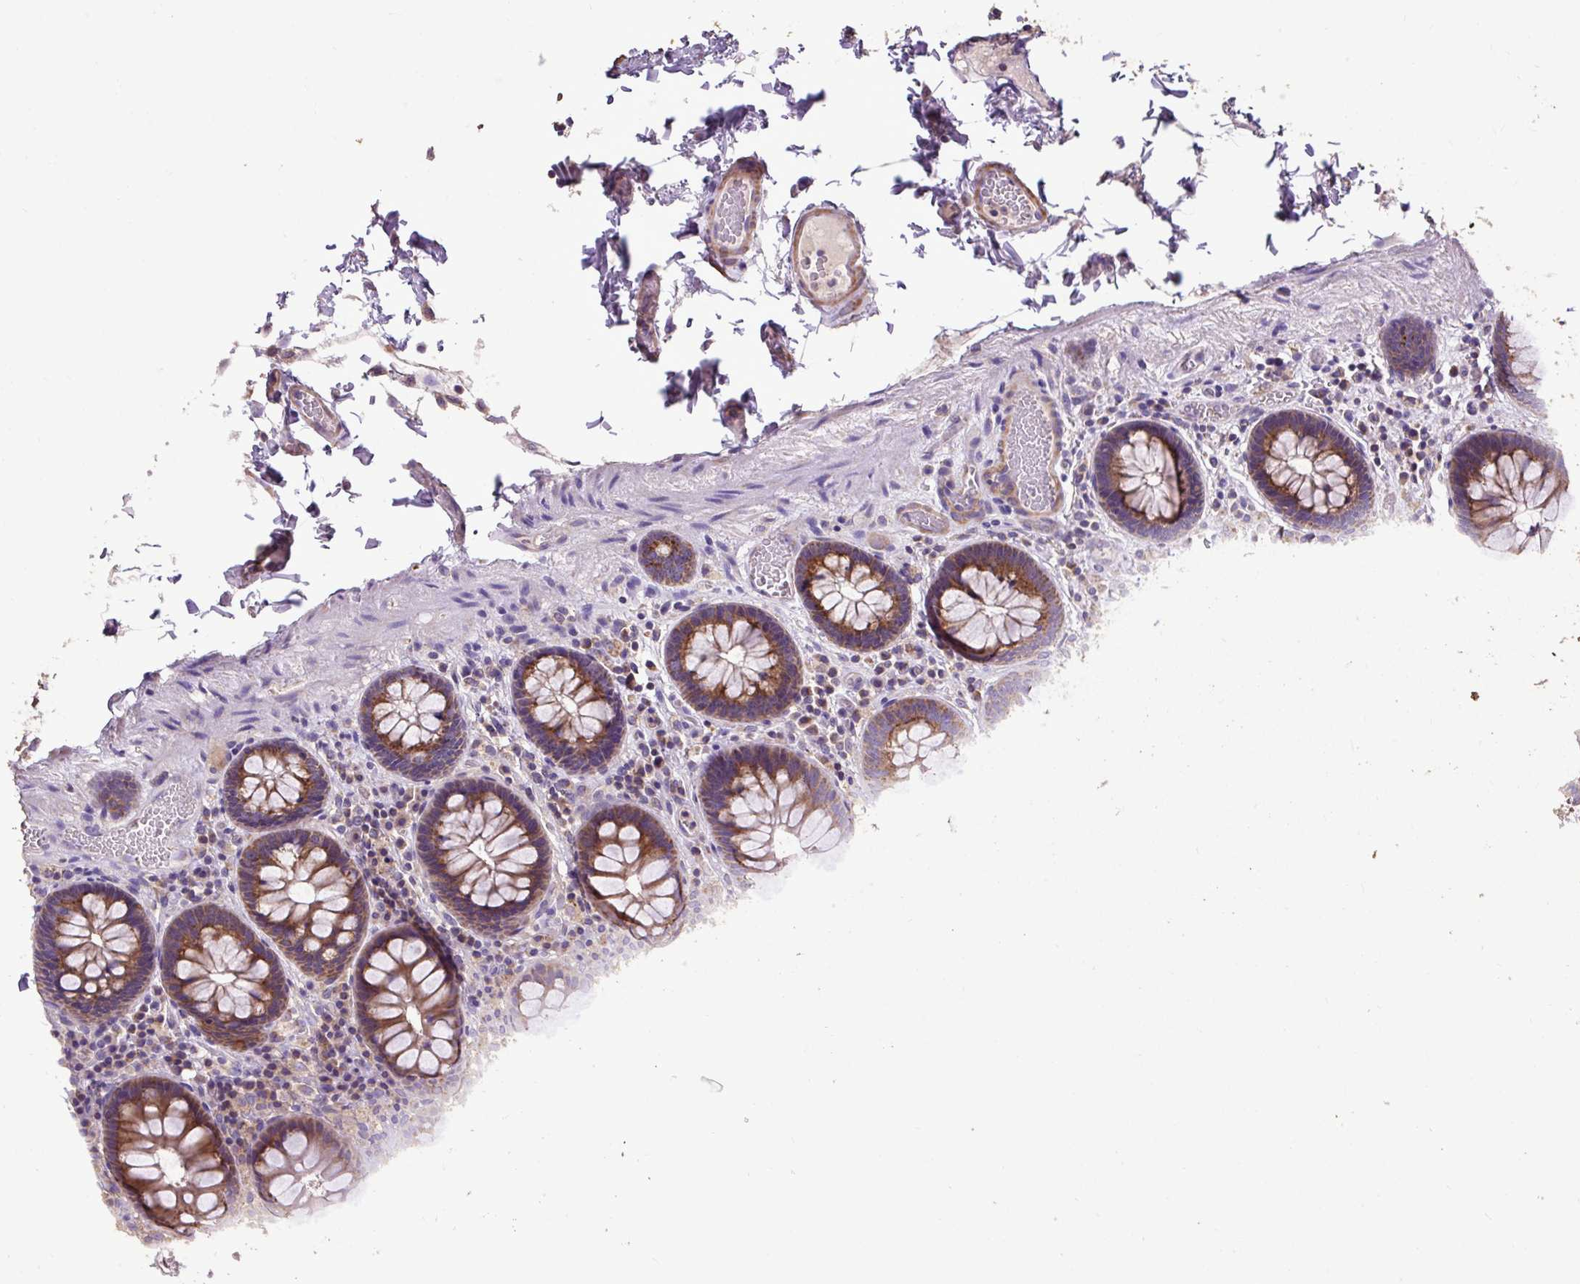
{"staining": {"intensity": "moderate", "quantity": "25%-75%", "location": "cytoplasmic/membranous"}, "tissue": "colon", "cell_type": "Endothelial cells", "image_type": "normal", "snomed": [{"axis": "morphology", "description": "Normal tissue, NOS"}, {"axis": "topography", "description": "Colon"}, {"axis": "topography", "description": "Peripheral nerve tissue"}], "caption": "Immunohistochemical staining of unremarkable colon shows moderate cytoplasmic/membranous protein expression in approximately 25%-75% of endothelial cells.", "gene": "ABR", "patient": {"sex": "male", "age": 84}}